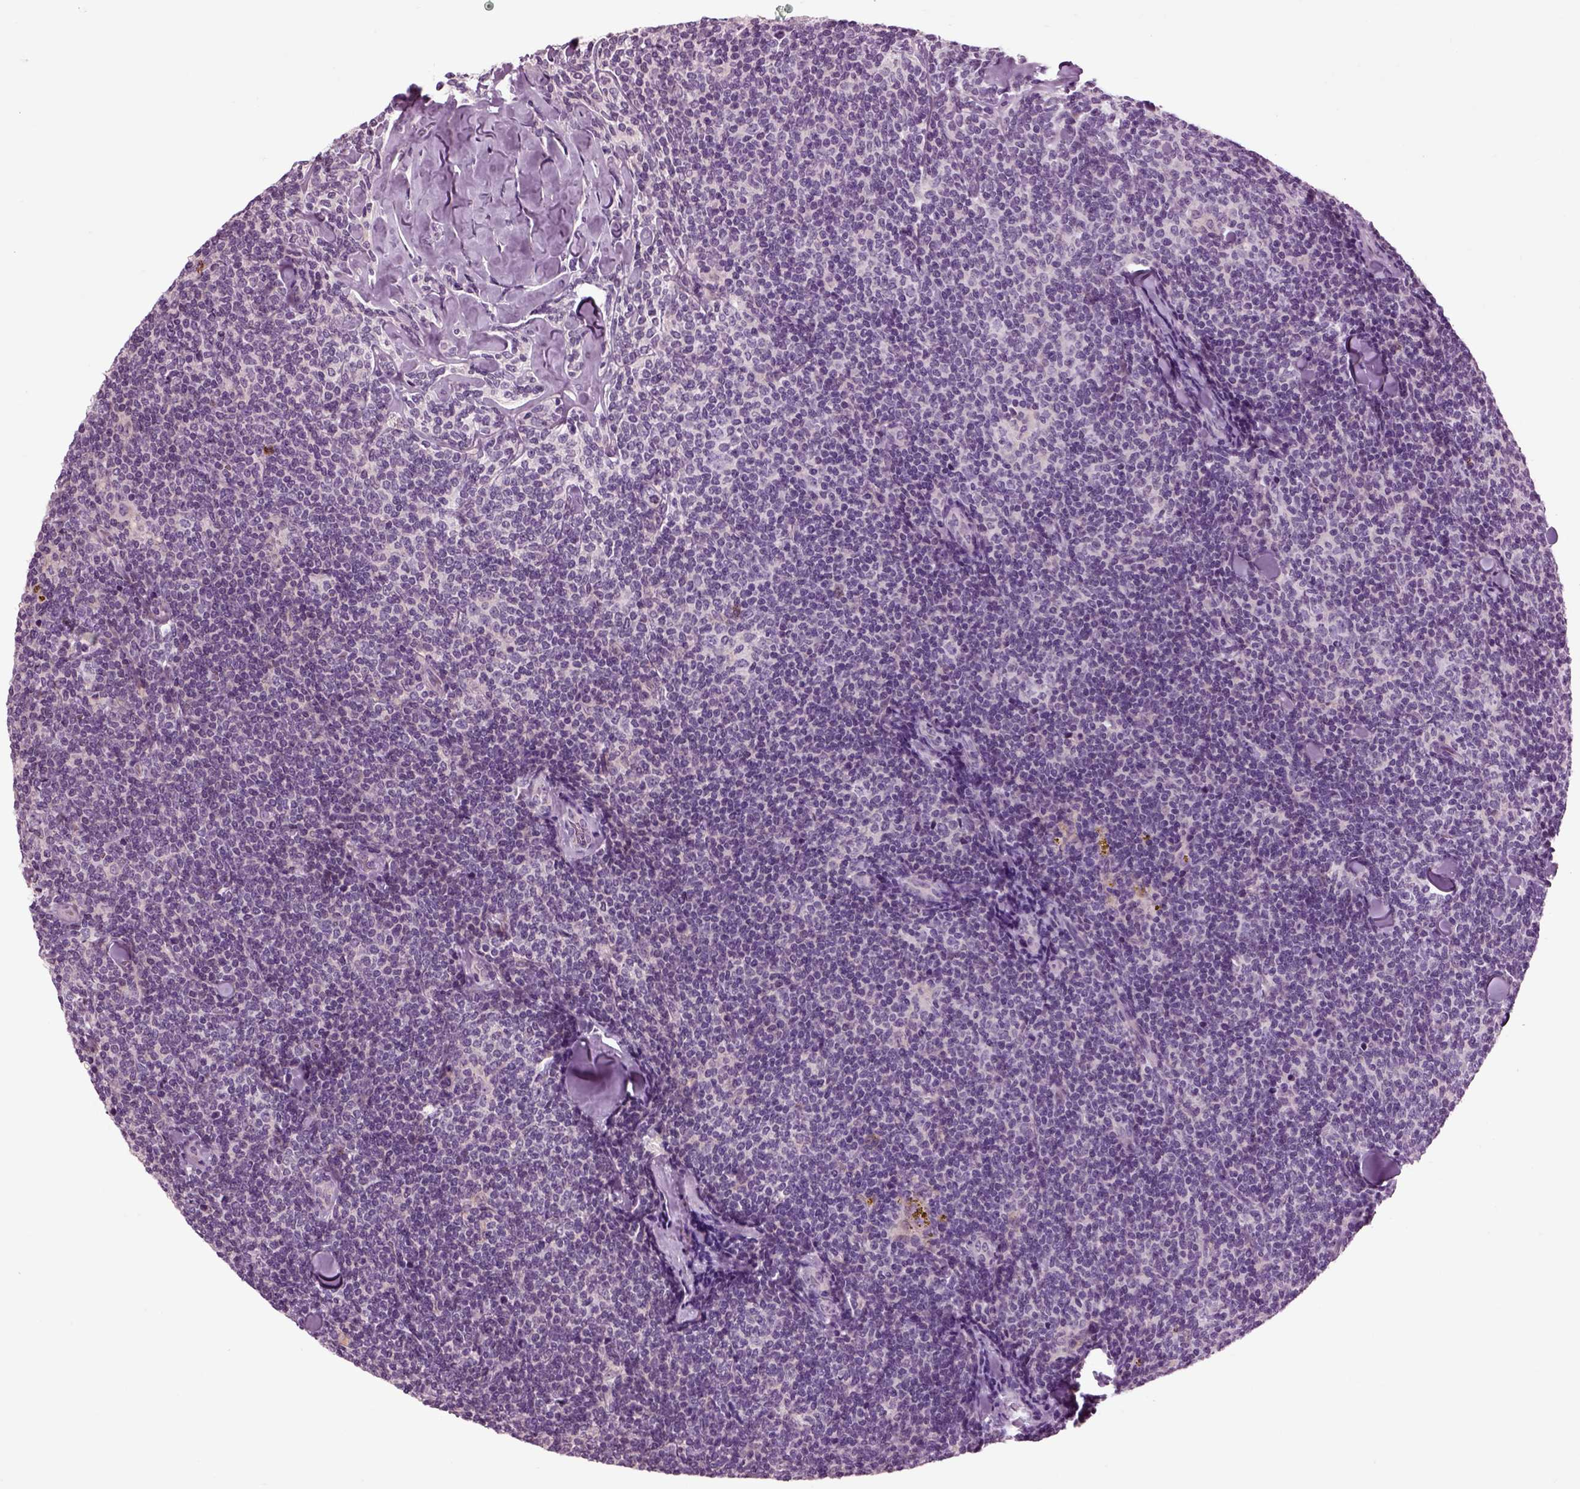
{"staining": {"intensity": "negative", "quantity": "none", "location": "none"}, "tissue": "lymphoma", "cell_type": "Tumor cells", "image_type": "cancer", "snomed": [{"axis": "morphology", "description": "Malignant lymphoma, non-Hodgkin's type, Low grade"}, {"axis": "topography", "description": "Lymph node"}], "caption": "This is a micrograph of IHC staining of malignant lymphoma, non-Hodgkin's type (low-grade), which shows no expression in tumor cells.", "gene": "CHGB", "patient": {"sex": "female", "age": 56}}